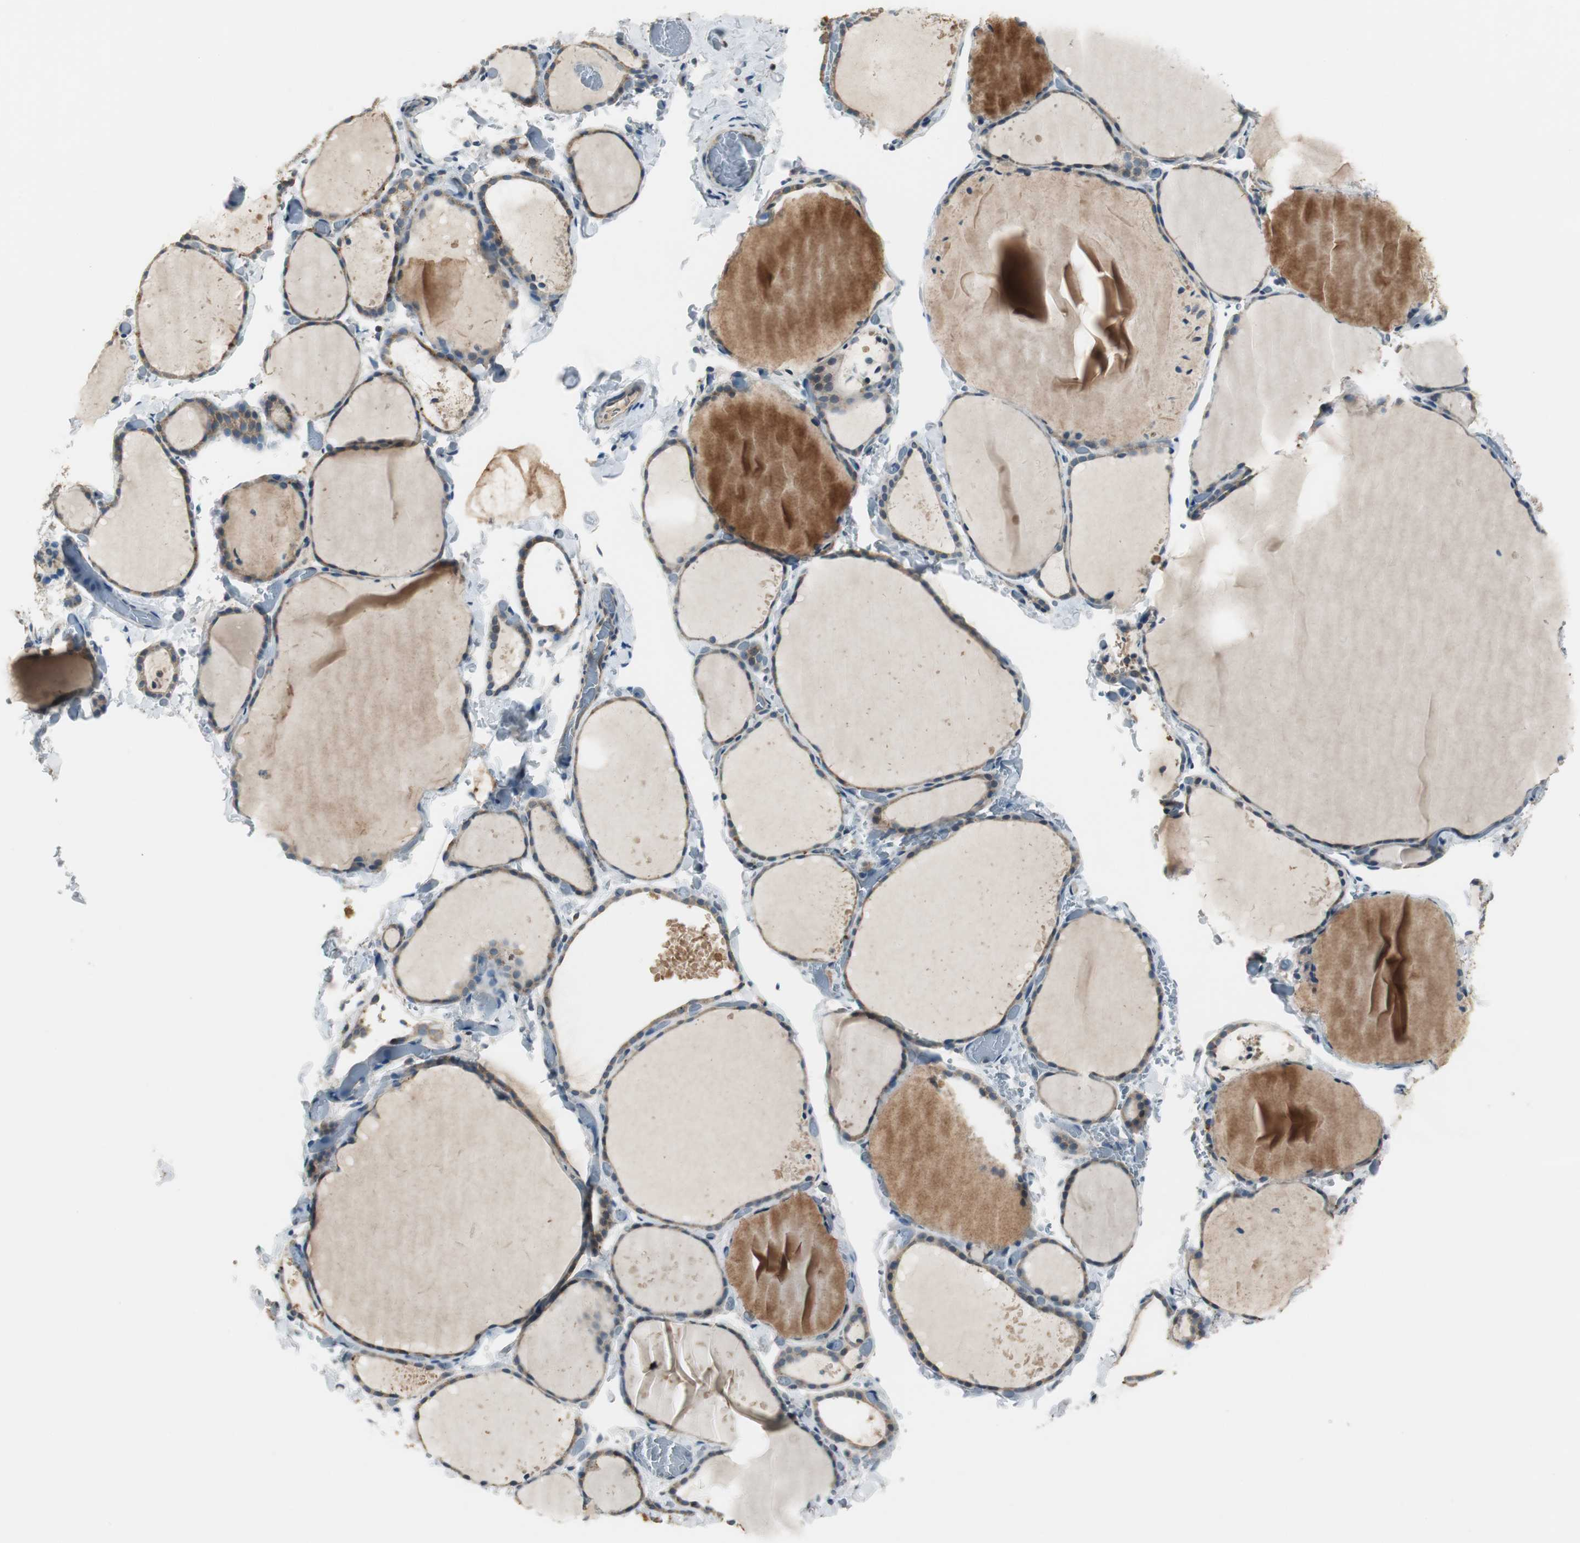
{"staining": {"intensity": "strong", "quantity": "25%-75%", "location": "cytoplasmic/membranous"}, "tissue": "thyroid gland", "cell_type": "Glandular cells", "image_type": "normal", "snomed": [{"axis": "morphology", "description": "Normal tissue, NOS"}, {"axis": "topography", "description": "Thyroid gland"}], "caption": "Immunohistochemistry (IHC) histopathology image of unremarkable human thyroid gland stained for a protein (brown), which displays high levels of strong cytoplasmic/membranous expression in about 25%-75% of glandular cells.", "gene": "MSTO1", "patient": {"sex": "female", "age": 22}}